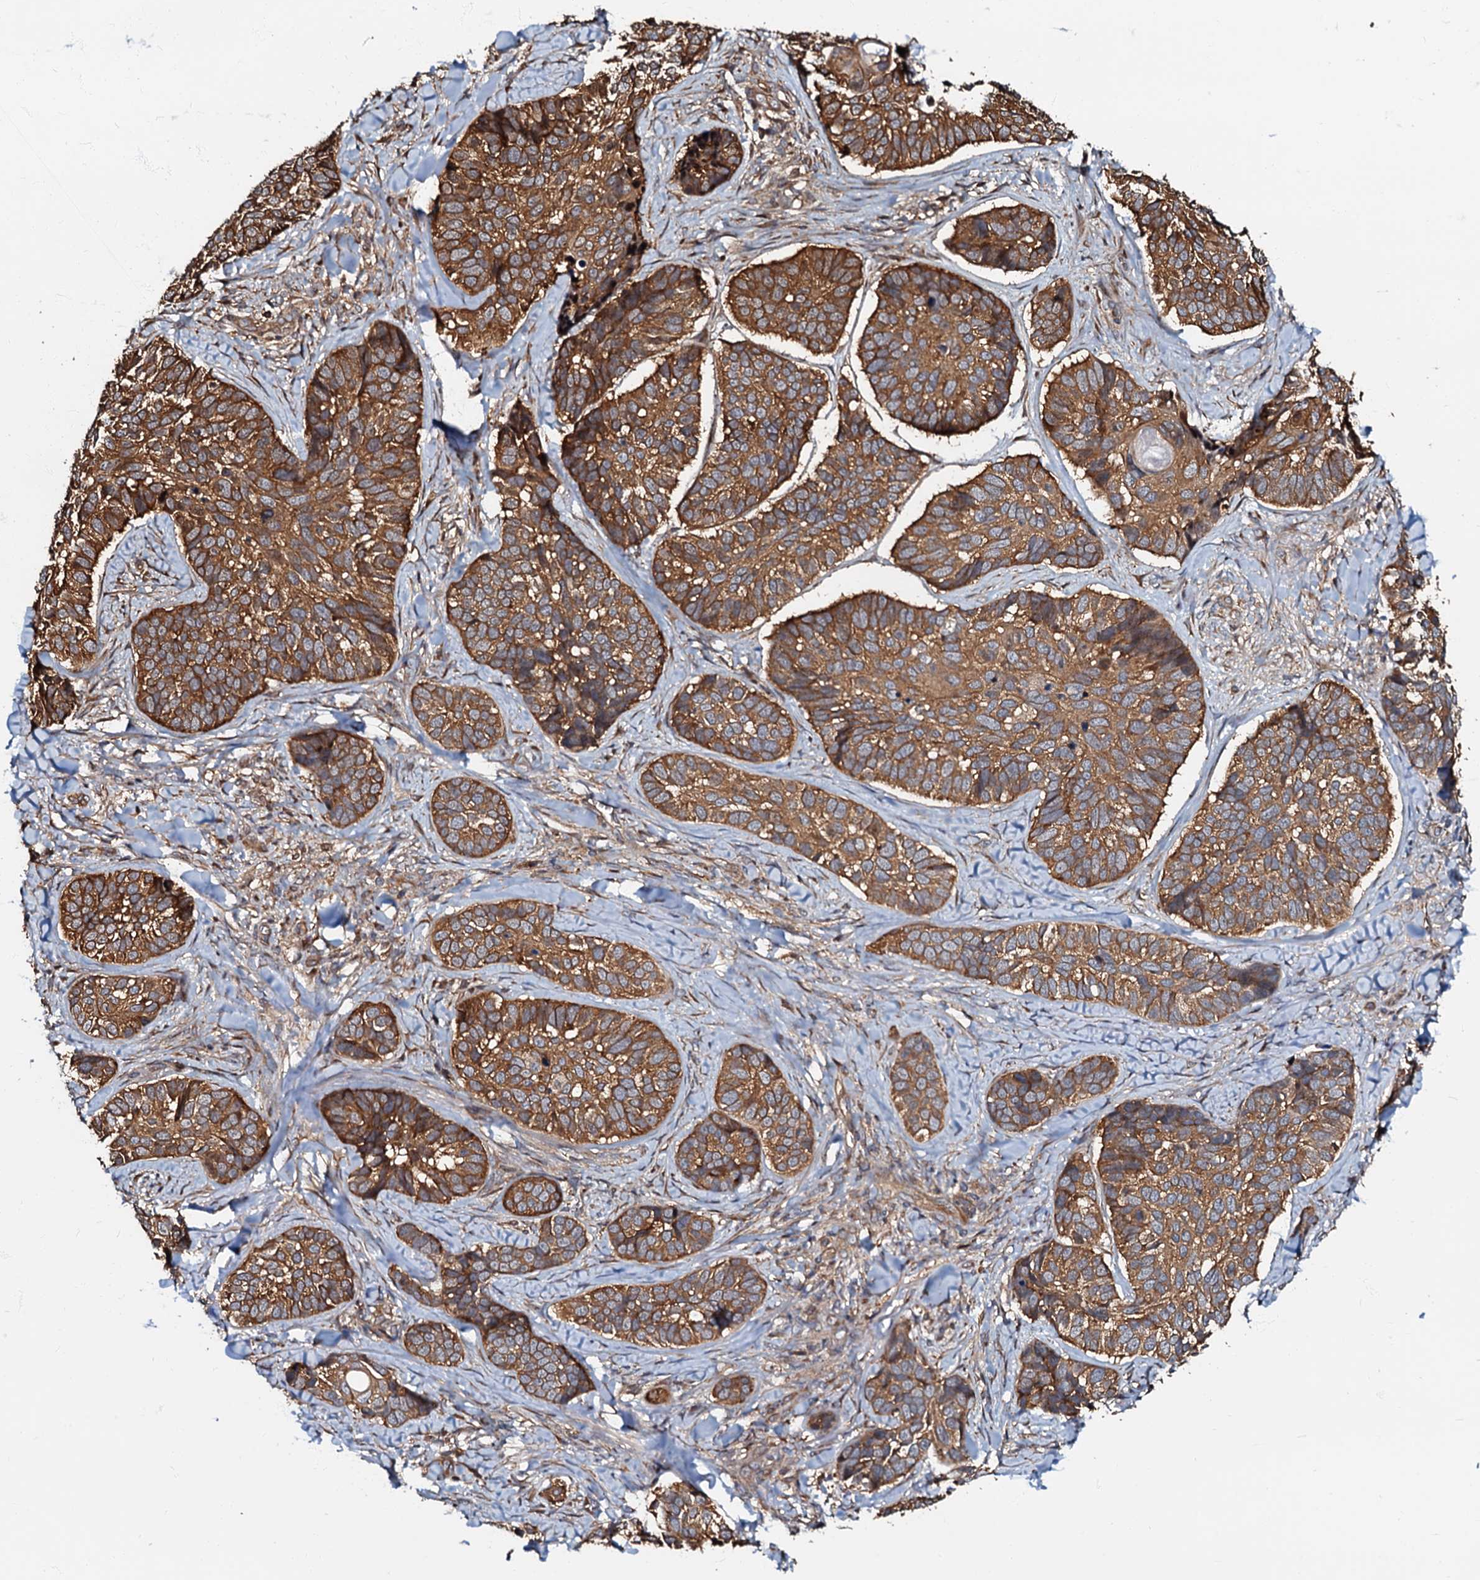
{"staining": {"intensity": "moderate", "quantity": ">75%", "location": "cytoplasmic/membranous"}, "tissue": "skin cancer", "cell_type": "Tumor cells", "image_type": "cancer", "snomed": [{"axis": "morphology", "description": "Basal cell carcinoma"}, {"axis": "topography", "description": "Skin"}], "caption": "Tumor cells show moderate cytoplasmic/membranous positivity in about >75% of cells in basal cell carcinoma (skin).", "gene": "OSBP", "patient": {"sex": "male", "age": 62}}